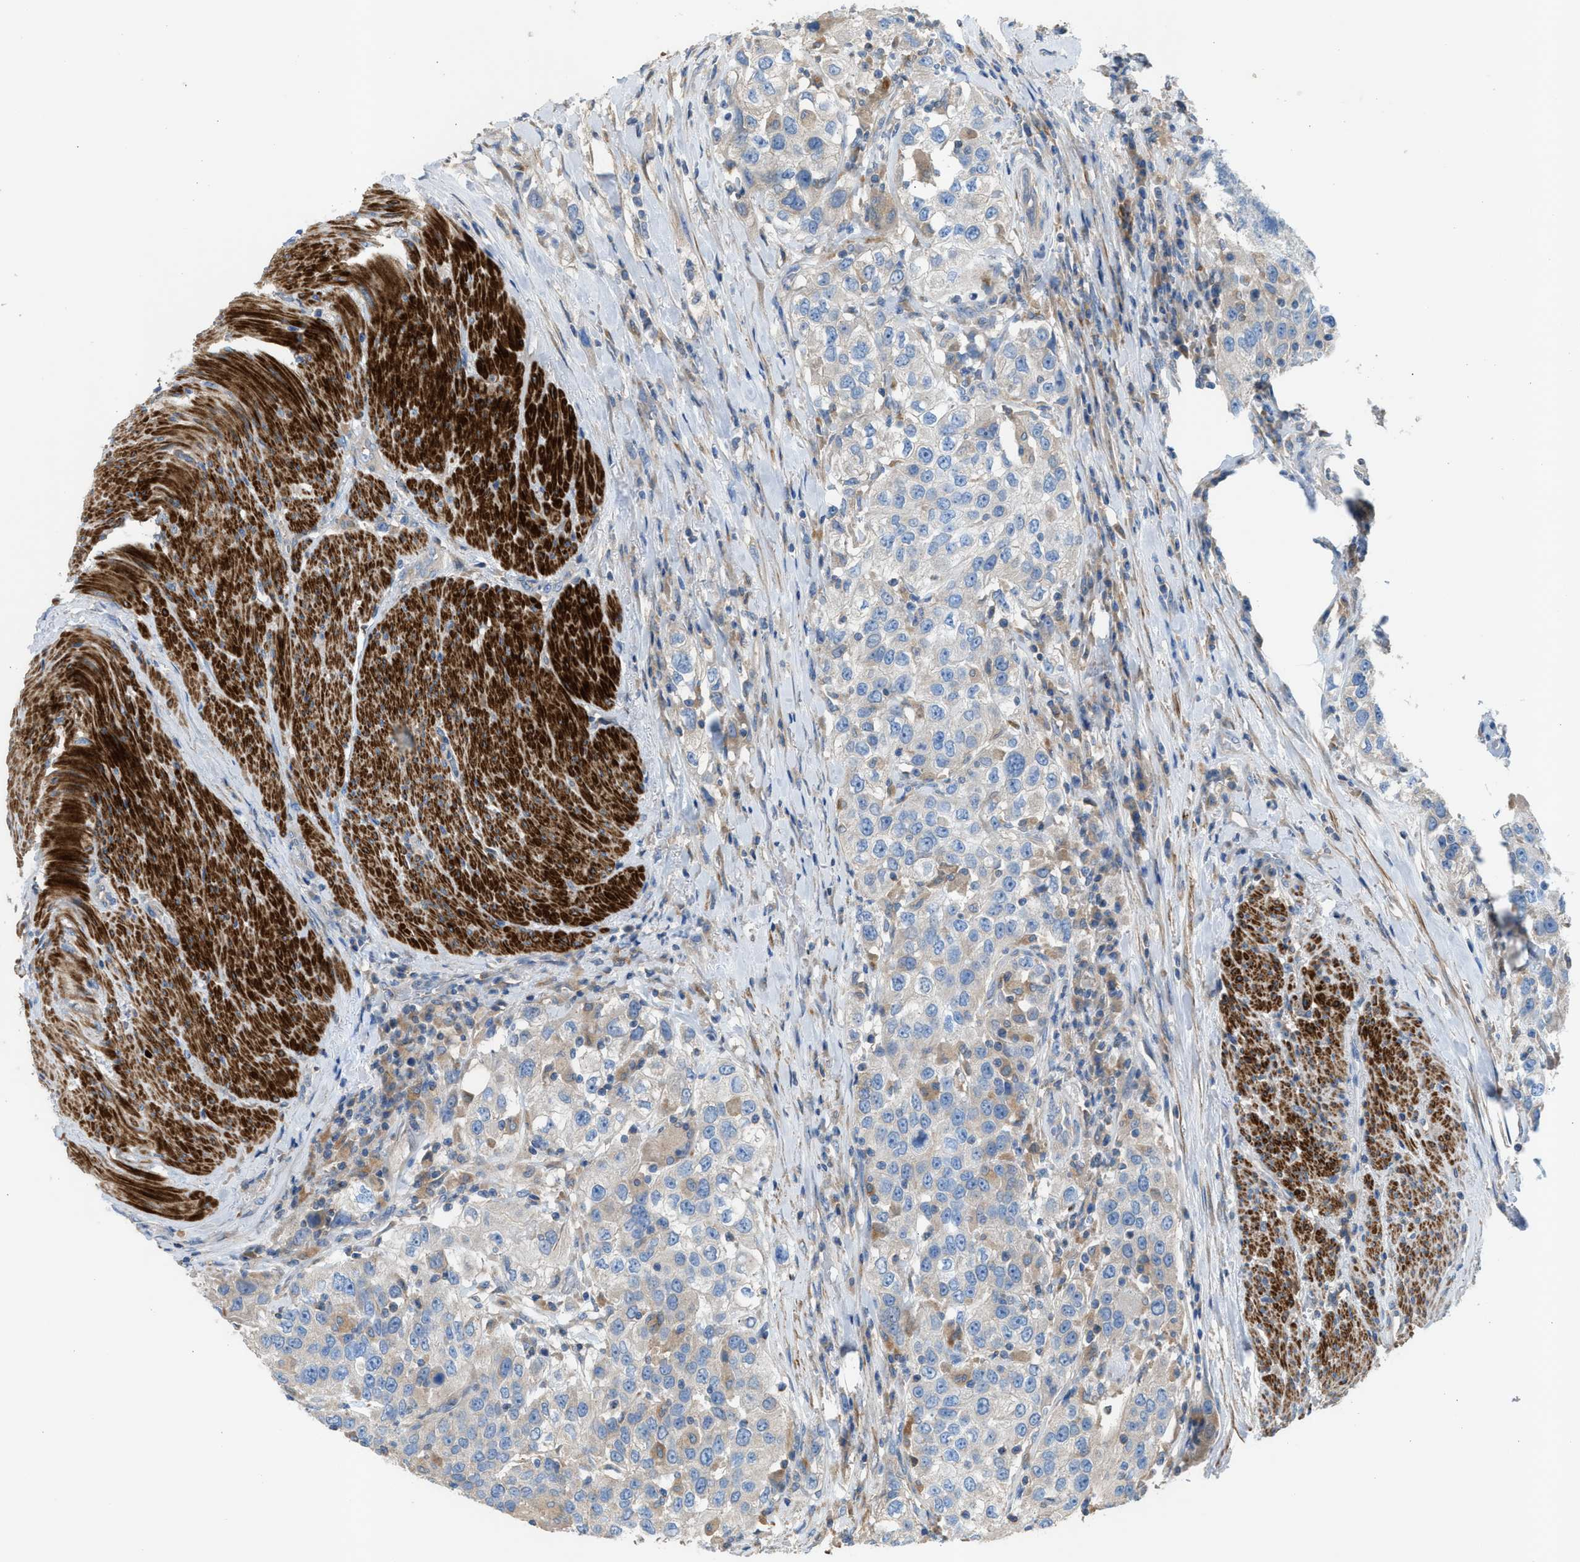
{"staining": {"intensity": "weak", "quantity": "<25%", "location": "cytoplasmic/membranous"}, "tissue": "urothelial cancer", "cell_type": "Tumor cells", "image_type": "cancer", "snomed": [{"axis": "morphology", "description": "Urothelial carcinoma, High grade"}, {"axis": "topography", "description": "Urinary bladder"}], "caption": "An image of human urothelial carcinoma (high-grade) is negative for staining in tumor cells.", "gene": "AOAH", "patient": {"sex": "female", "age": 80}}